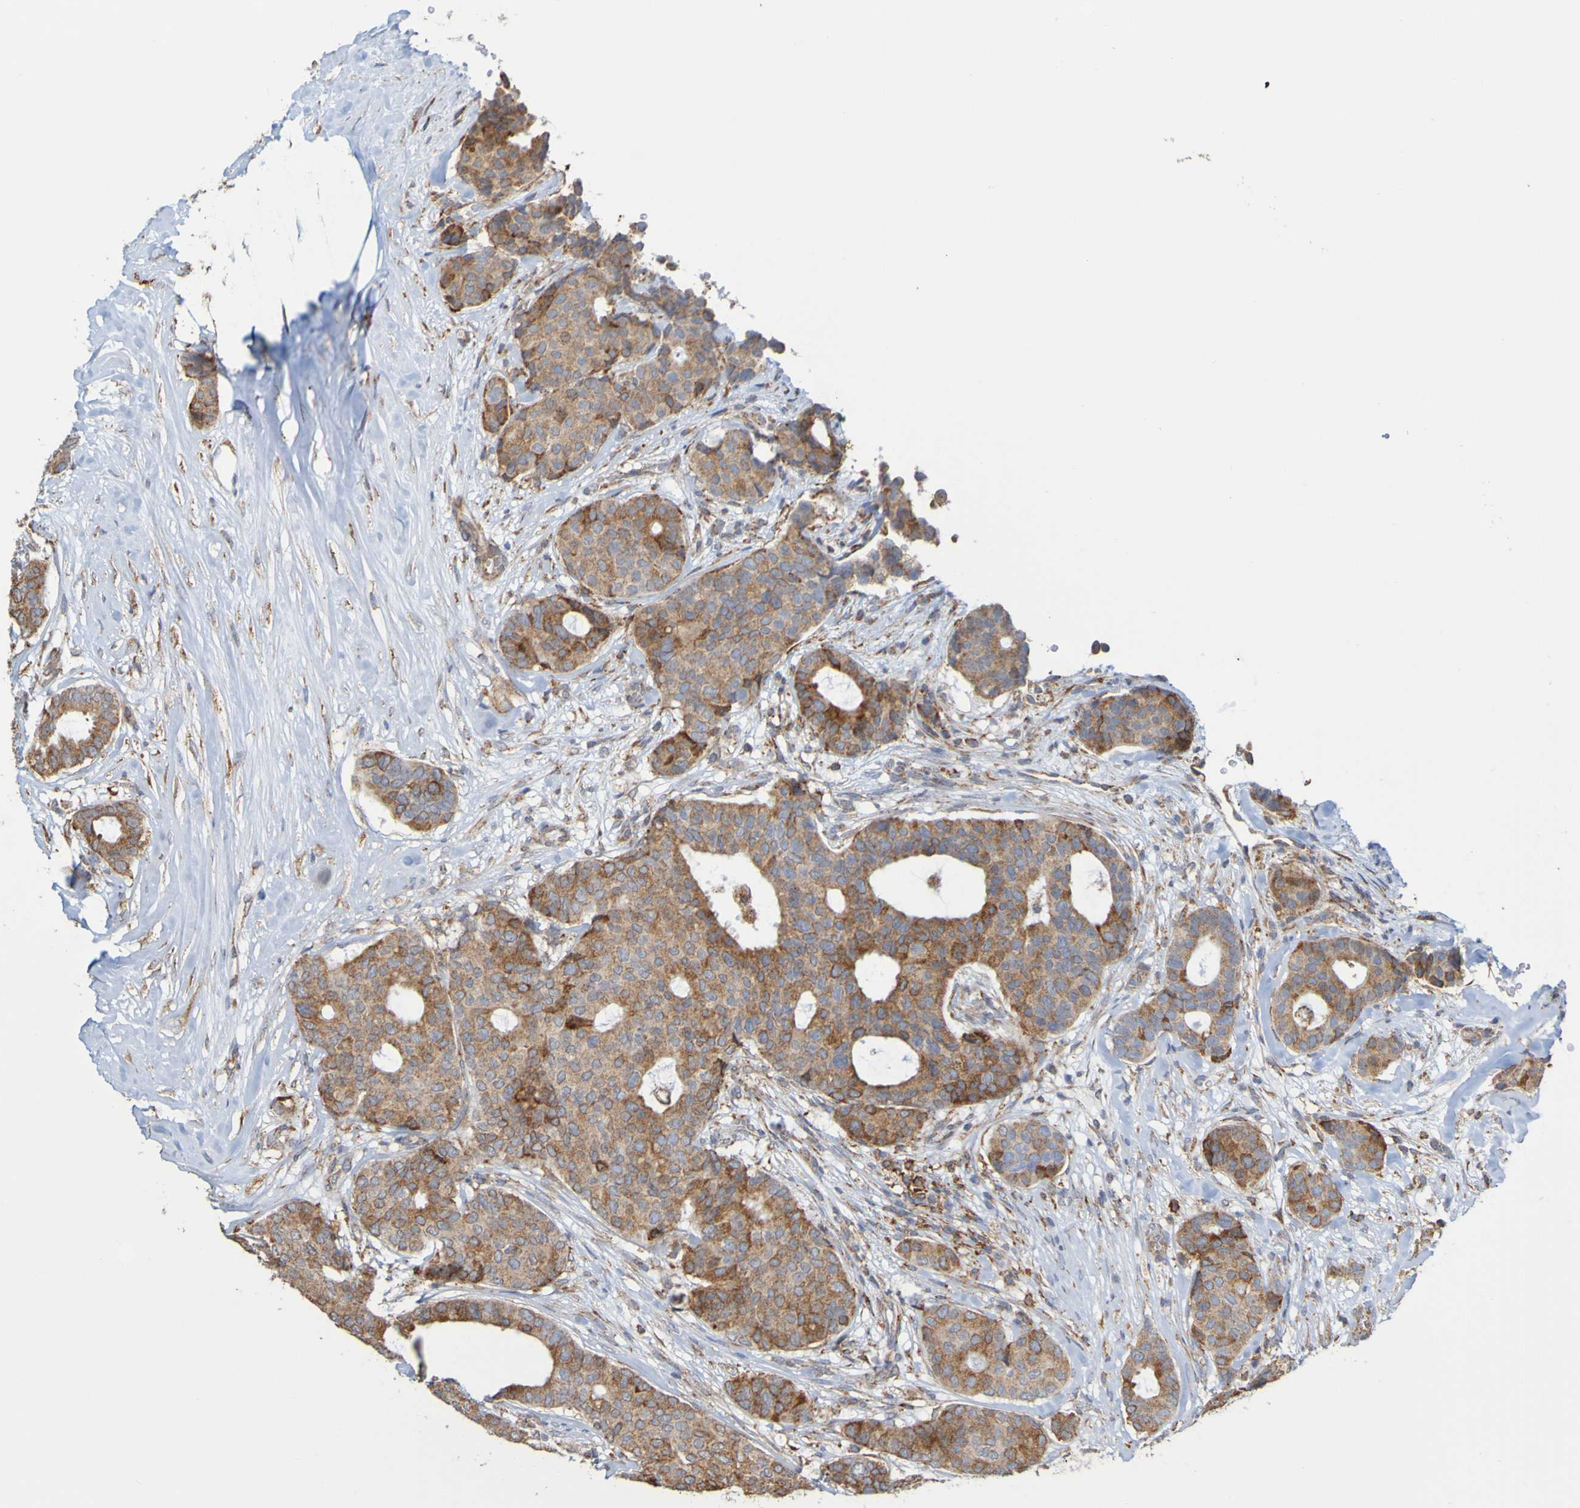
{"staining": {"intensity": "moderate", "quantity": ">75%", "location": "cytoplasmic/membranous"}, "tissue": "breast cancer", "cell_type": "Tumor cells", "image_type": "cancer", "snomed": [{"axis": "morphology", "description": "Duct carcinoma"}, {"axis": "topography", "description": "Breast"}], "caption": "This is an image of immunohistochemistry staining of breast cancer (intraductal carcinoma), which shows moderate staining in the cytoplasmic/membranous of tumor cells.", "gene": "PDIA3", "patient": {"sex": "female", "age": 75}}